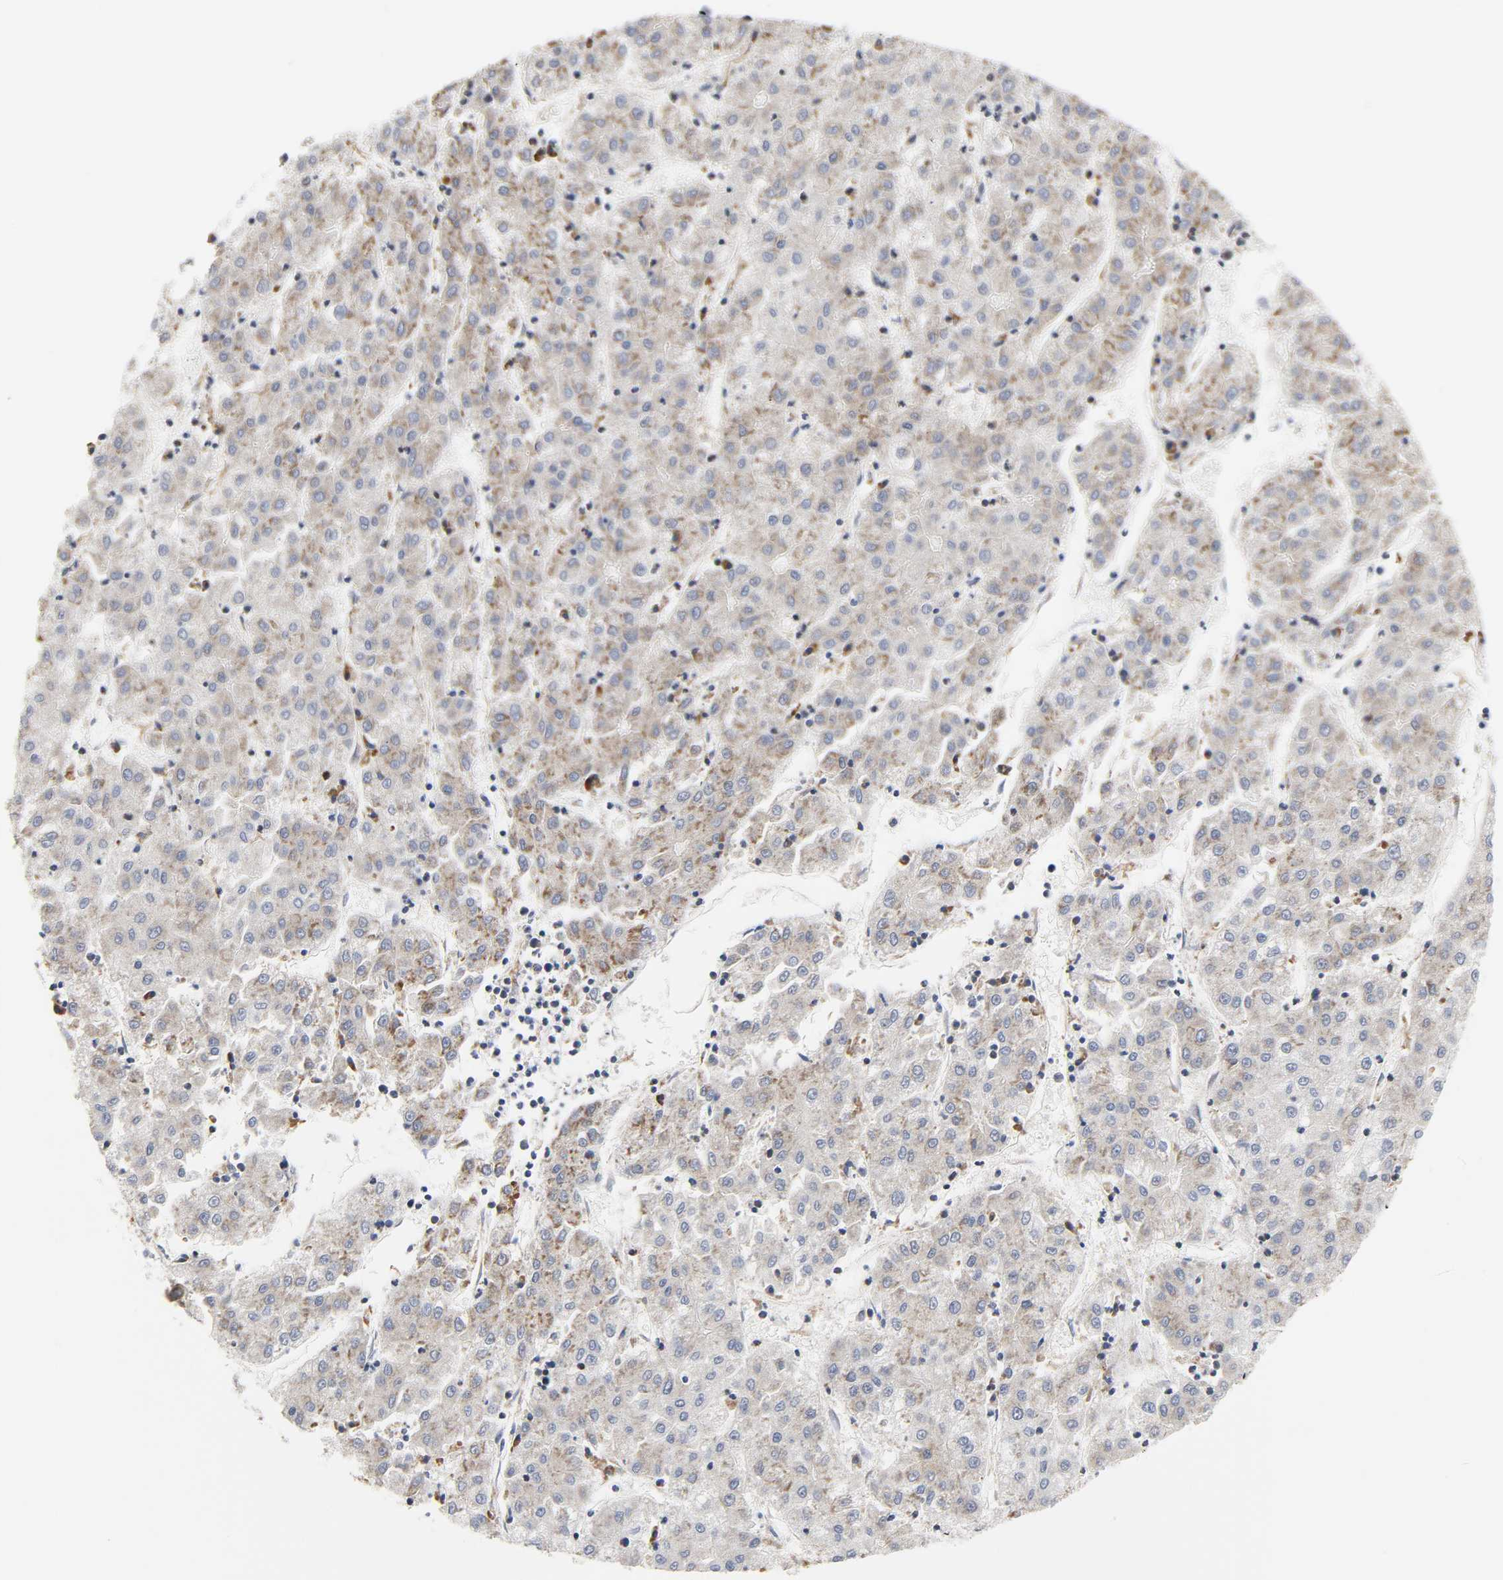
{"staining": {"intensity": "moderate", "quantity": ">75%", "location": "cytoplasmic/membranous"}, "tissue": "liver cancer", "cell_type": "Tumor cells", "image_type": "cancer", "snomed": [{"axis": "morphology", "description": "Carcinoma, Hepatocellular, NOS"}, {"axis": "topography", "description": "Liver"}], "caption": "Hepatocellular carcinoma (liver) stained with a protein marker exhibits moderate staining in tumor cells.", "gene": "BAX", "patient": {"sex": "male", "age": 72}}